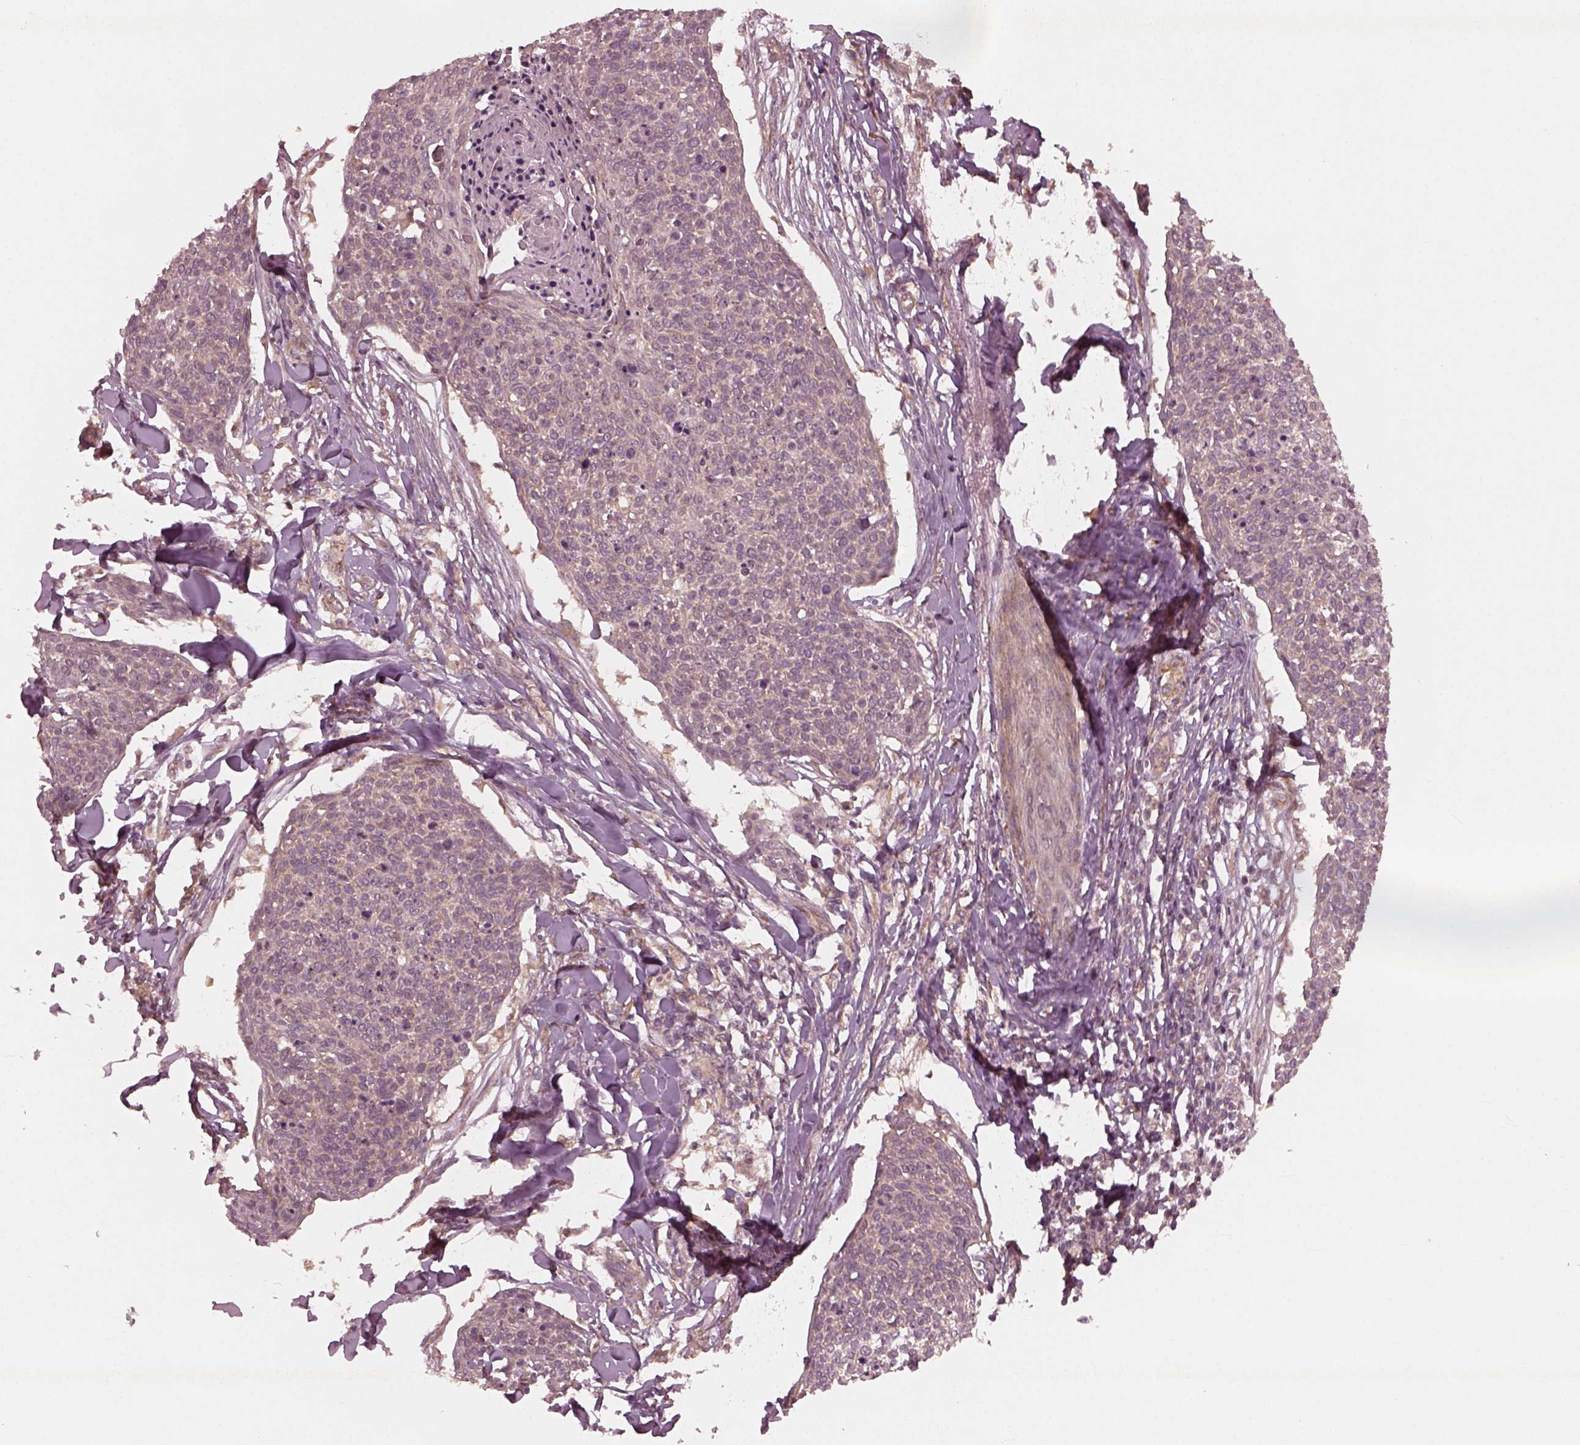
{"staining": {"intensity": "negative", "quantity": "none", "location": "none"}, "tissue": "skin cancer", "cell_type": "Tumor cells", "image_type": "cancer", "snomed": [{"axis": "morphology", "description": "Squamous cell carcinoma, NOS"}, {"axis": "topography", "description": "Skin"}, {"axis": "topography", "description": "Vulva"}], "caption": "Immunohistochemistry (IHC) histopathology image of human skin squamous cell carcinoma stained for a protein (brown), which exhibits no staining in tumor cells.", "gene": "FAF2", "patient": {"sex": "female", "age": 75}}